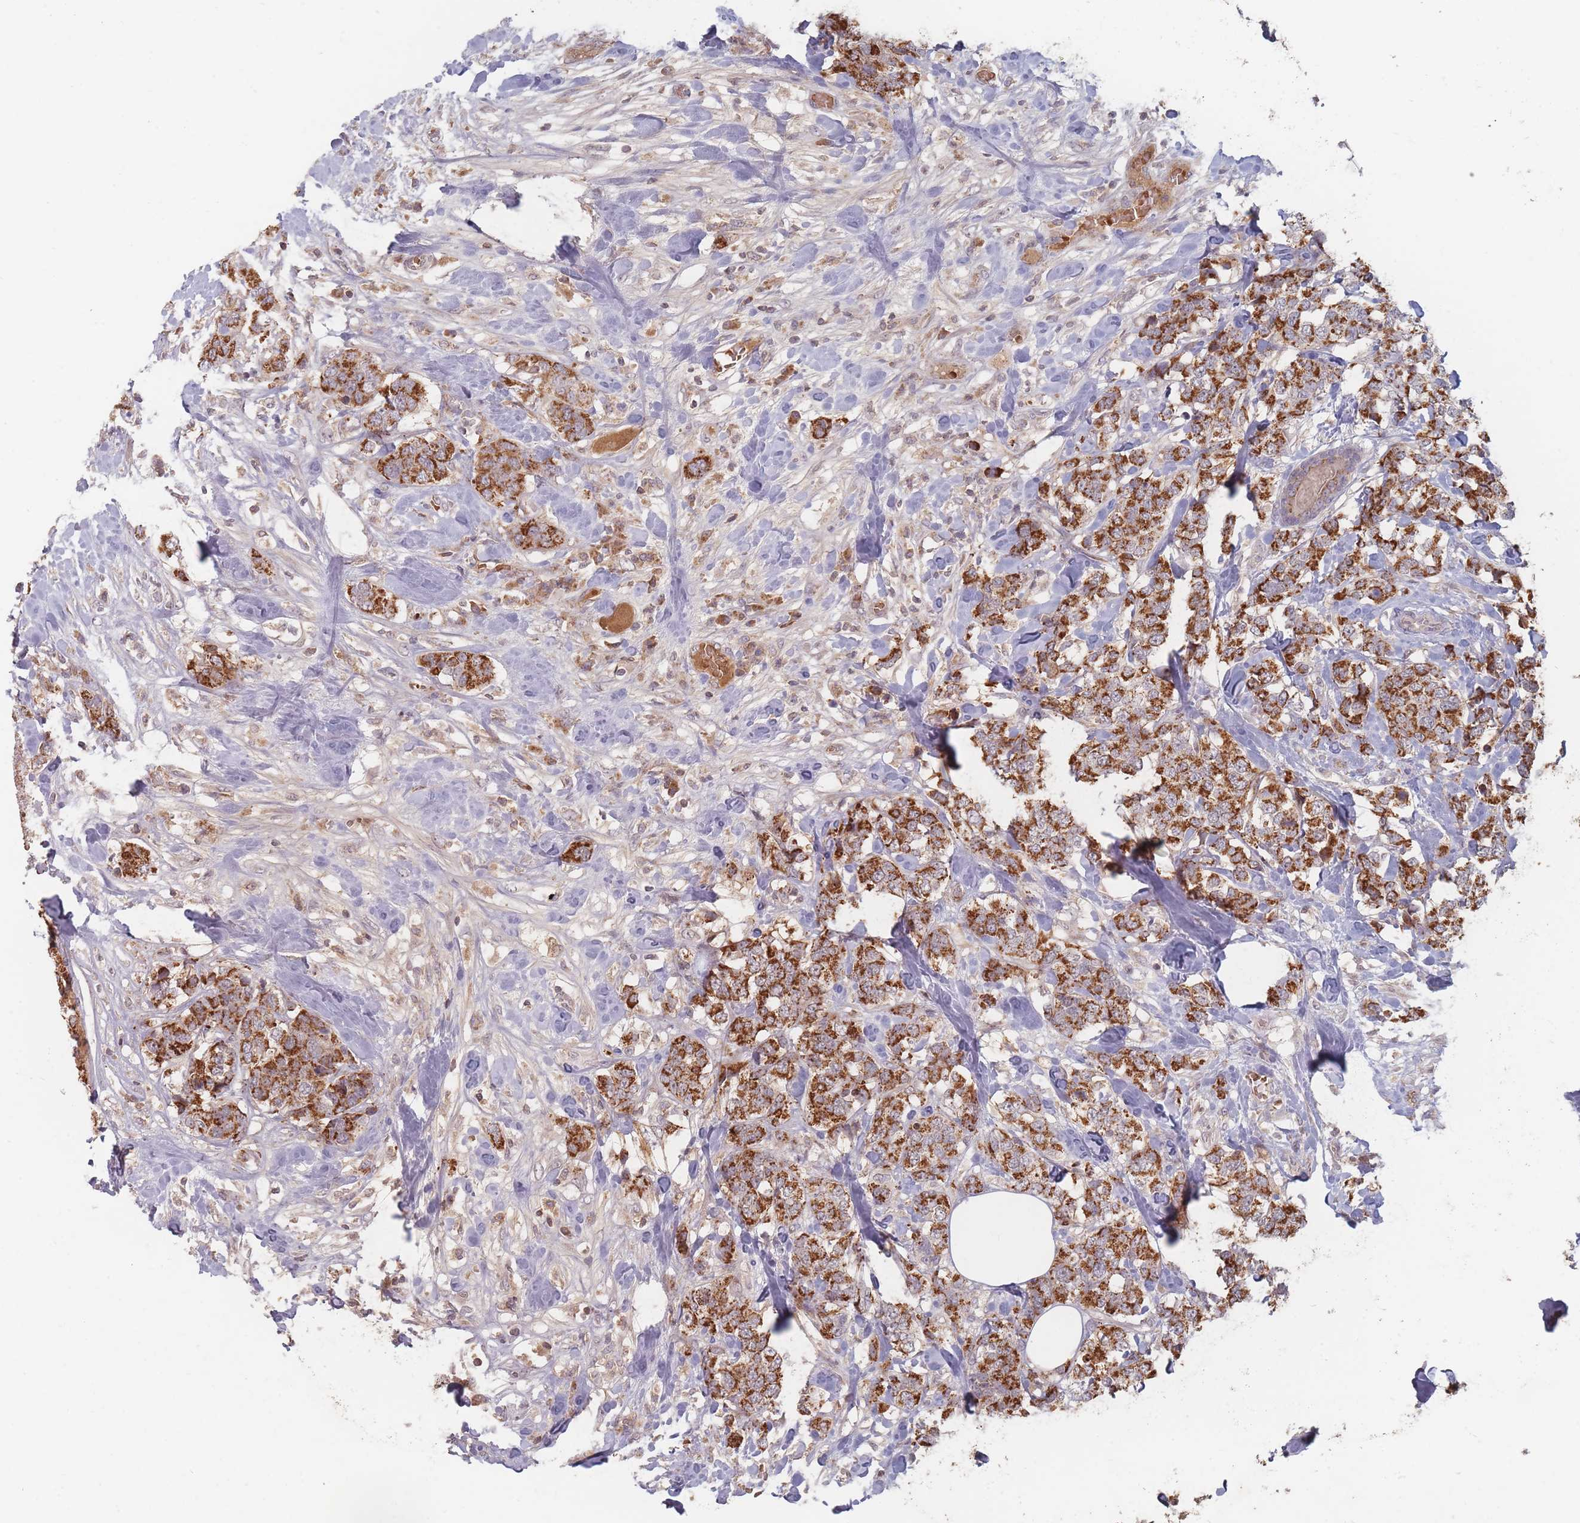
{"staining": {"intensity": "strong", "quantity": ">75%", "location": "cytoplasmic/membranous"}, "tissue": "breast cancer", "cell_type": "Tumor cells", "image_type": "cancer", "snomed": [{"axis": "morphology", "description": "Lobular carcinoma"}, {"axis": "topography", "description": "Breast"}], "caption": "There is high levels of strong cytoplasmic/membranous staining in tumor cells of breast lobular carcinoma, as demonstrated by immunohistochemical staining (brown color).", "gene": "OR2M4", "patient": {"sex": "female", "age": 59}}